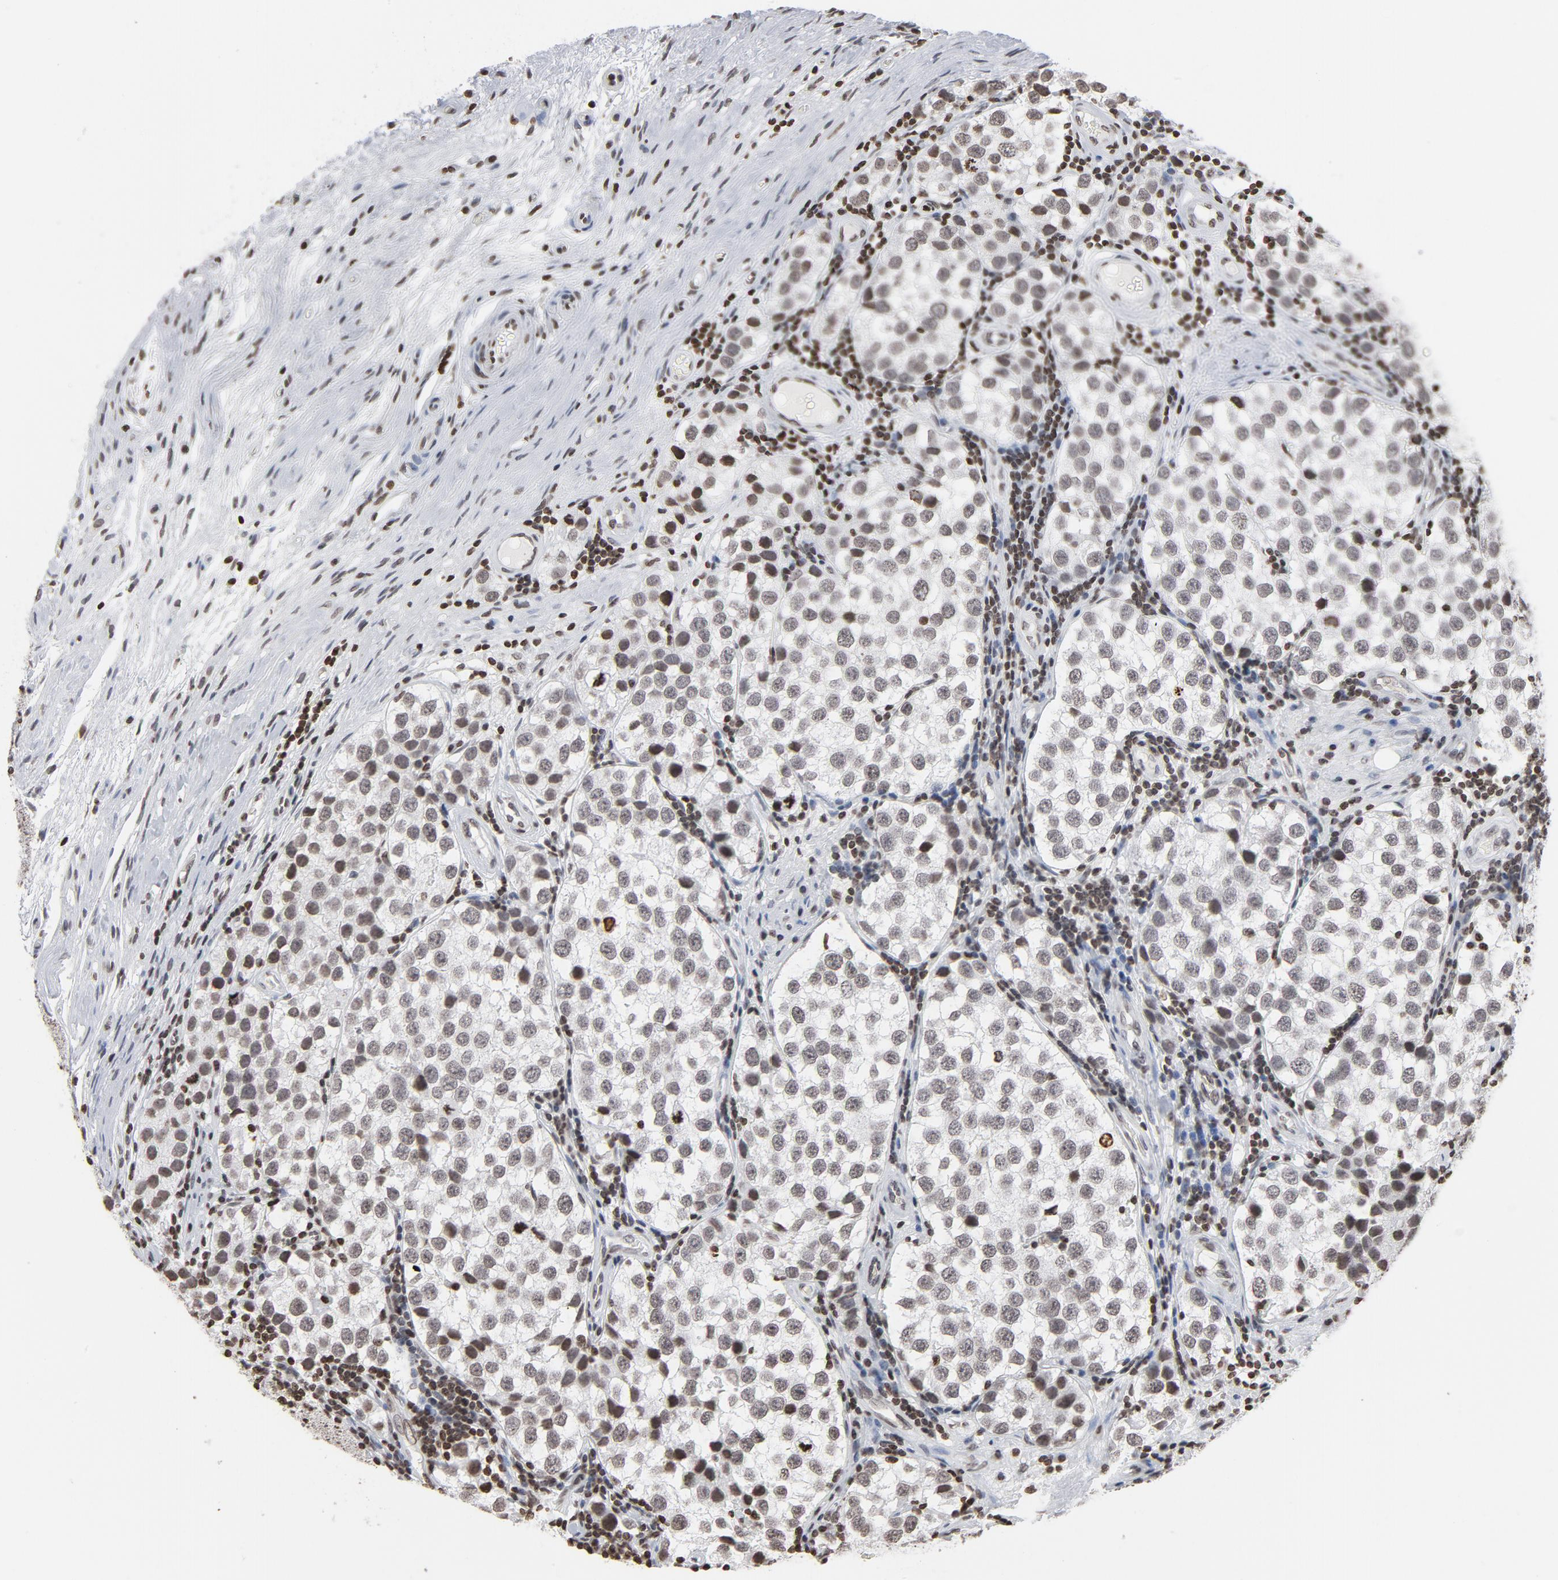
{"staining": {"intensity": "weak", "quantity": ">75%", "location": "nuclear"}, "tissue": "testis cancer", "cell_type": "Tumor cells", "image_type": "cancer", "snomed": [{"axis": "morphology", "description": "Seminoma, NOS"}, {"axis": "topography", "description": "Testis"}], "caption": "This is a histology image of IHC staining of testis cancer, which shows weak expression in the nuclear of tumor cells.", "gene": "H2AC12", "patient": {"sex": "male", "age": 39}}